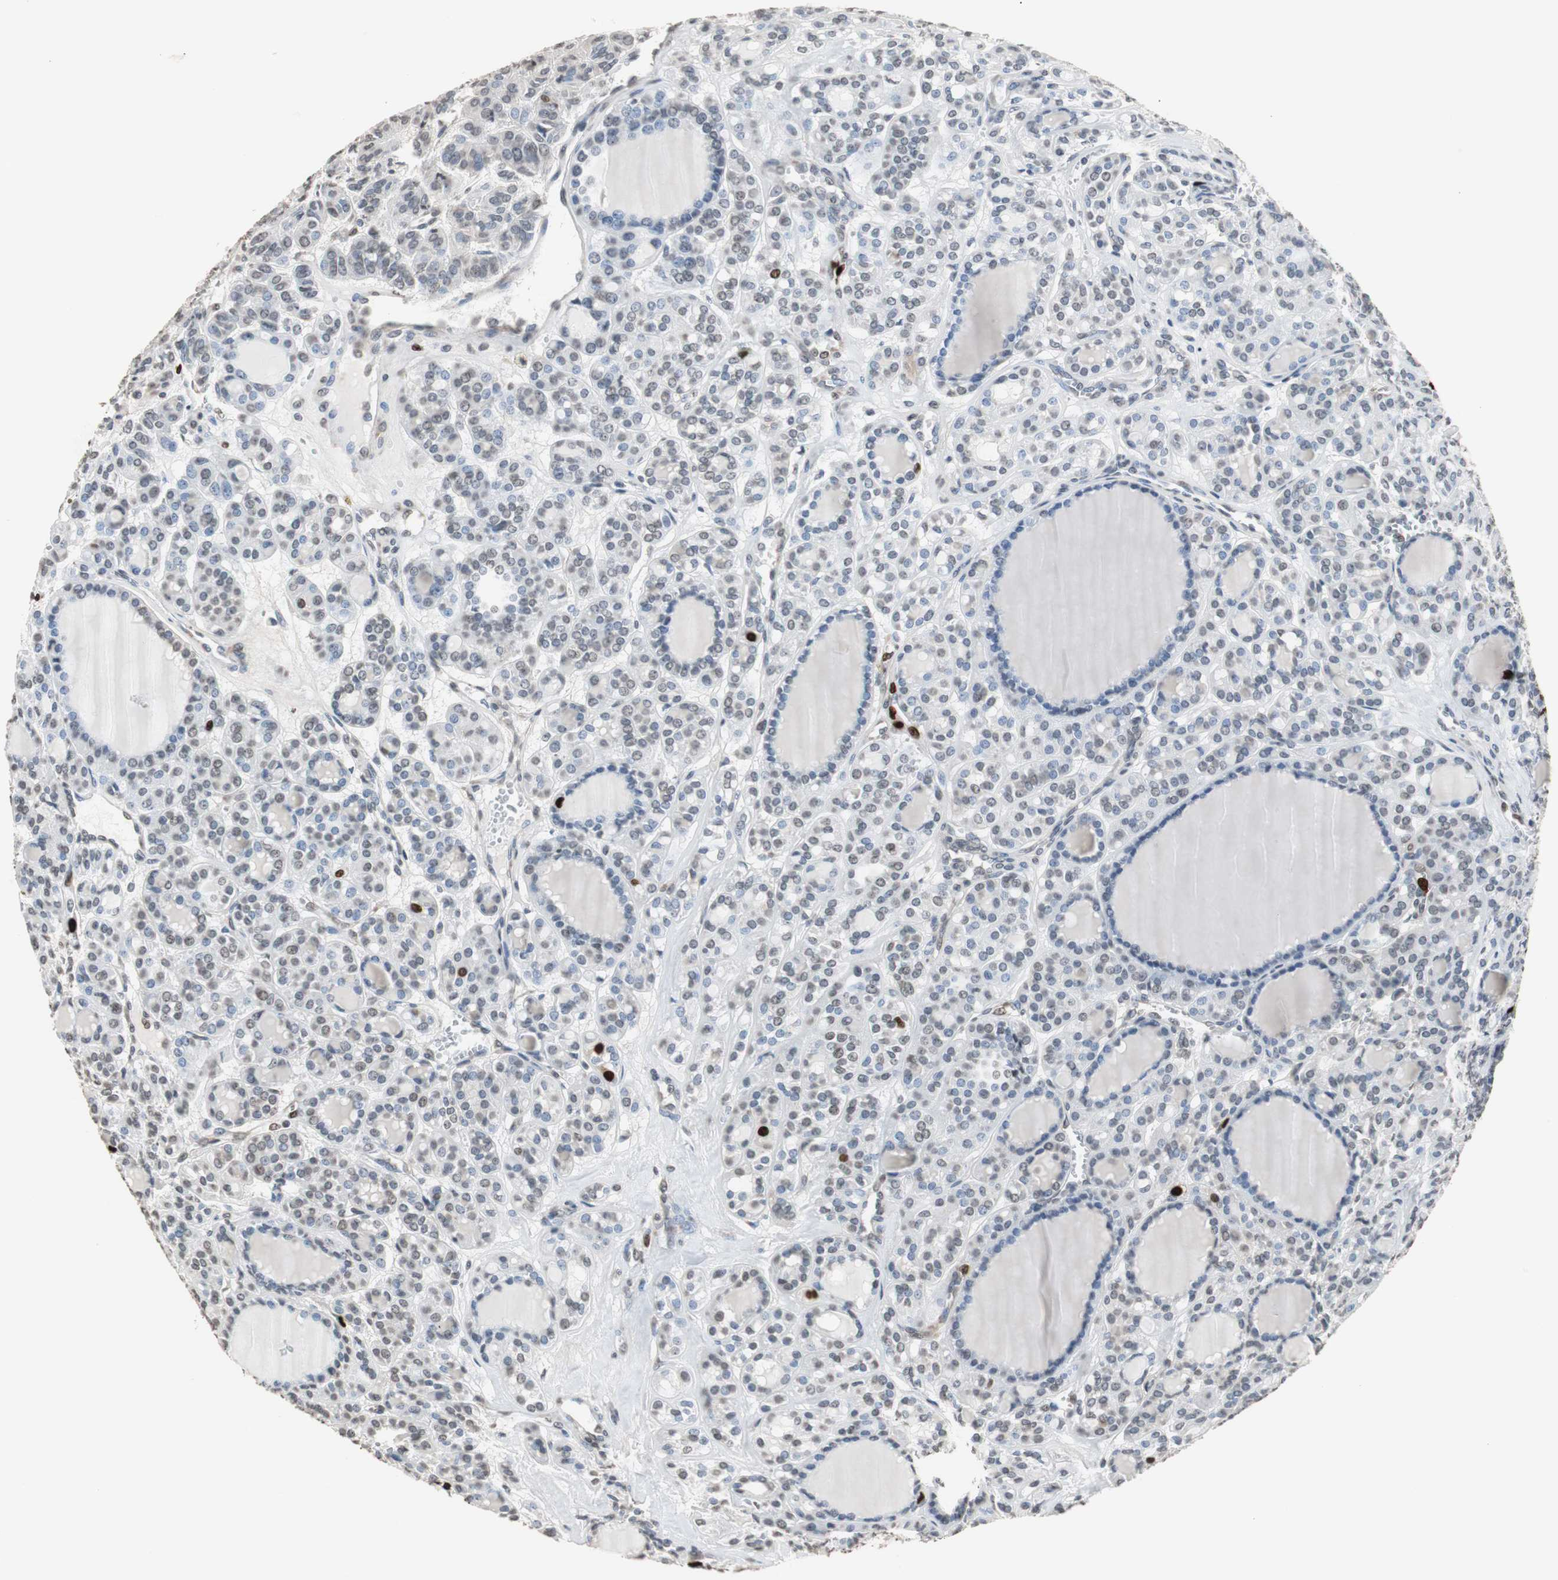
{"staining": {"intensity": "strong", "quantity": "<25%", "location": "nuclear"}, "tissue": "thyroid cancer", "cell_type": "Tumor cells", "image_type": "cancer", "snomed": [{"axis": "morphology", "description": "Follicular adenoma carcinoma, NOS"}, {"axis": "topography", "description": "Thyroid gland"}], "caption": "A medium amount of strong nuclear positivity is identified in about <25% of tumor cells in thyroid follicular adenoma carcinoma tissue.", "gene": "TOP2A", "patient": {"sex": "female", "age": 71}}